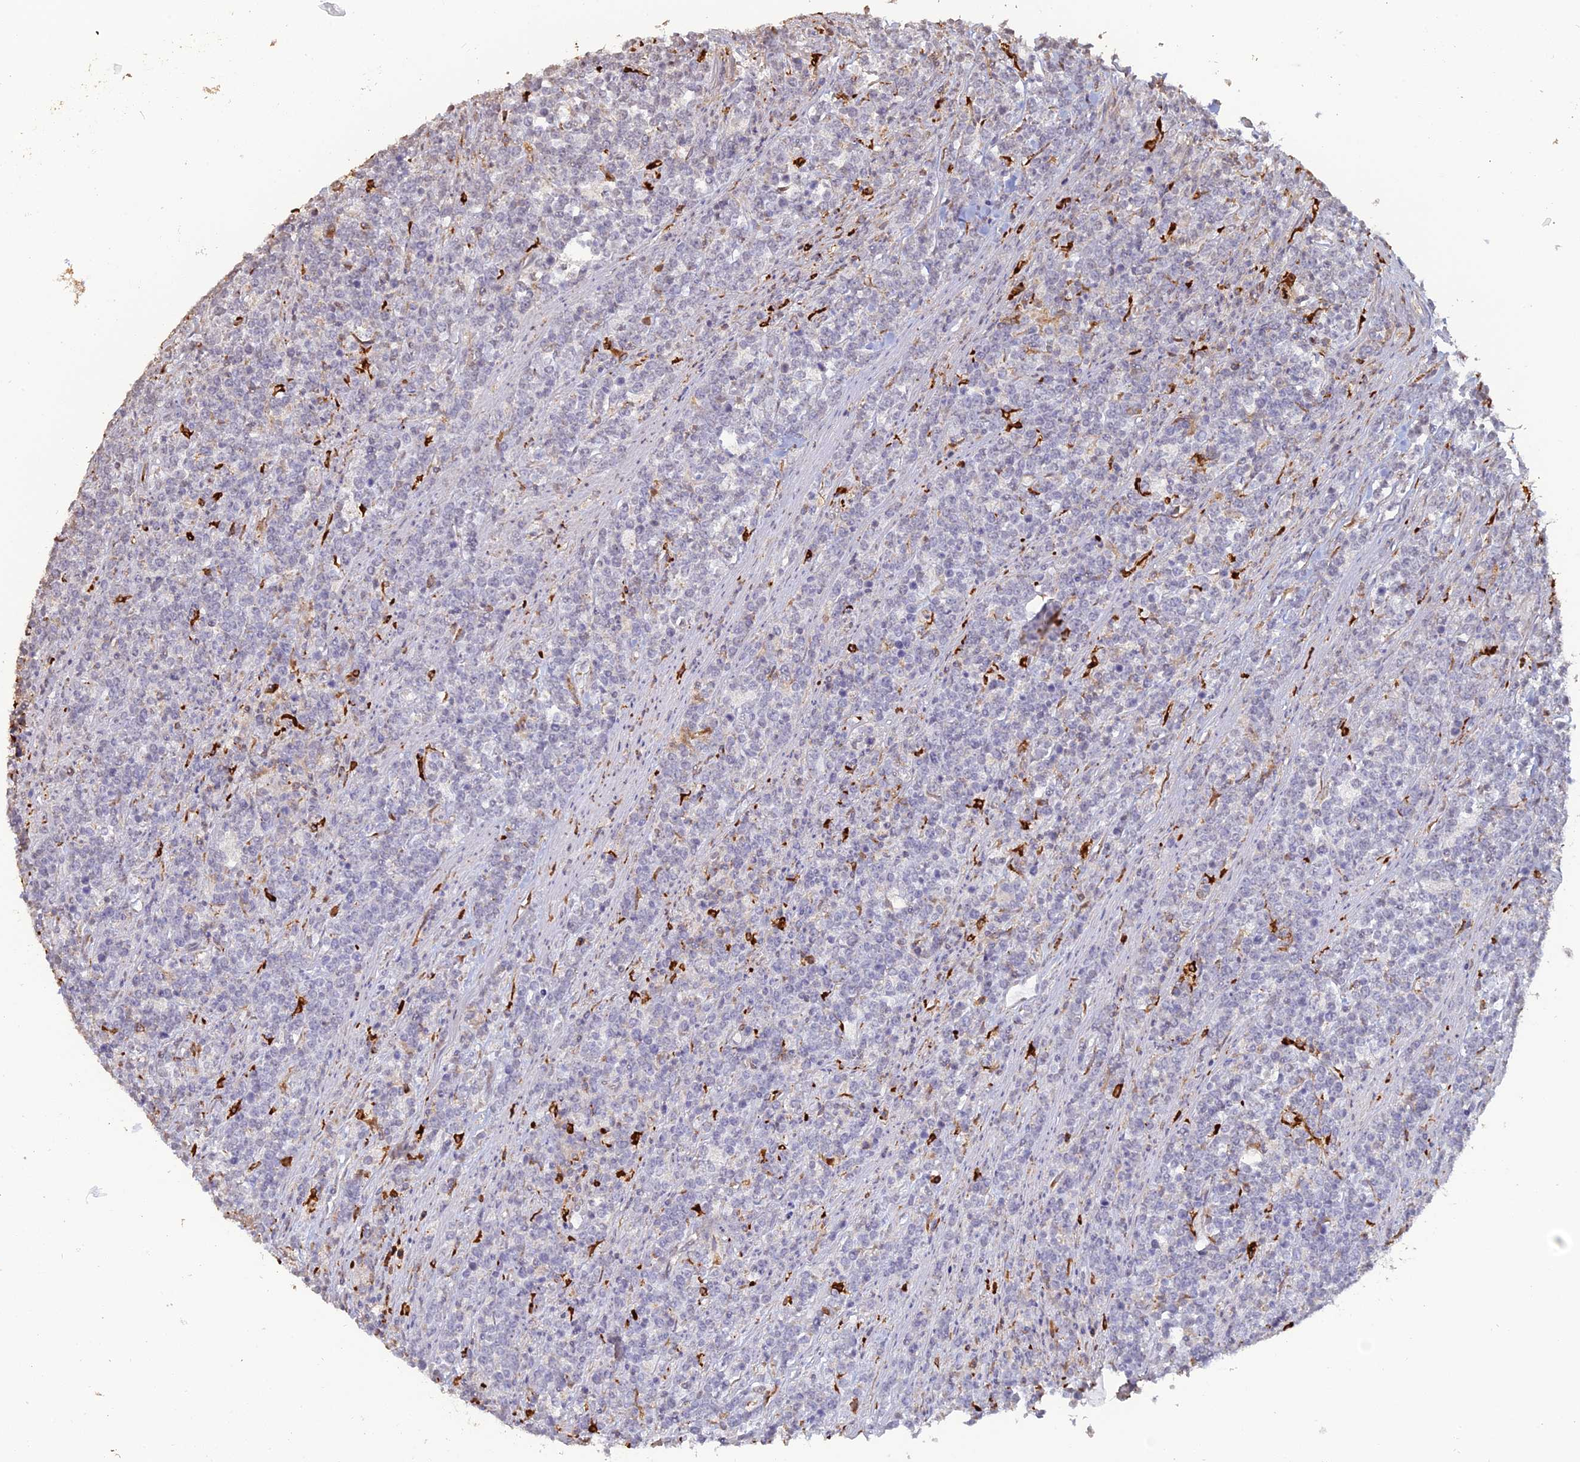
{"staining": {"intensity": "negative", "quantity": "none", "location": "none"}, "tissue": "lymphoma", "cell_type": "Tumor cells", "image_type": "cancer", "snomed": [{"axis": "morphology", "description": "Malignant lymphoma, non-Hodgkin's type, High grade"}, {"axis": "topography", "description": "Small intestine"}], "caption": "IHC micrograph of neoplastic tissue: malignant lymphoma, non-Hodgkin's type (high-grade) stained with DAB (3,3'-diaminobenzidine) exhibits no significant protein positivity in tumor cells.", "gene": "APOBR", "patient": {"sex": "male", "age": 8}}